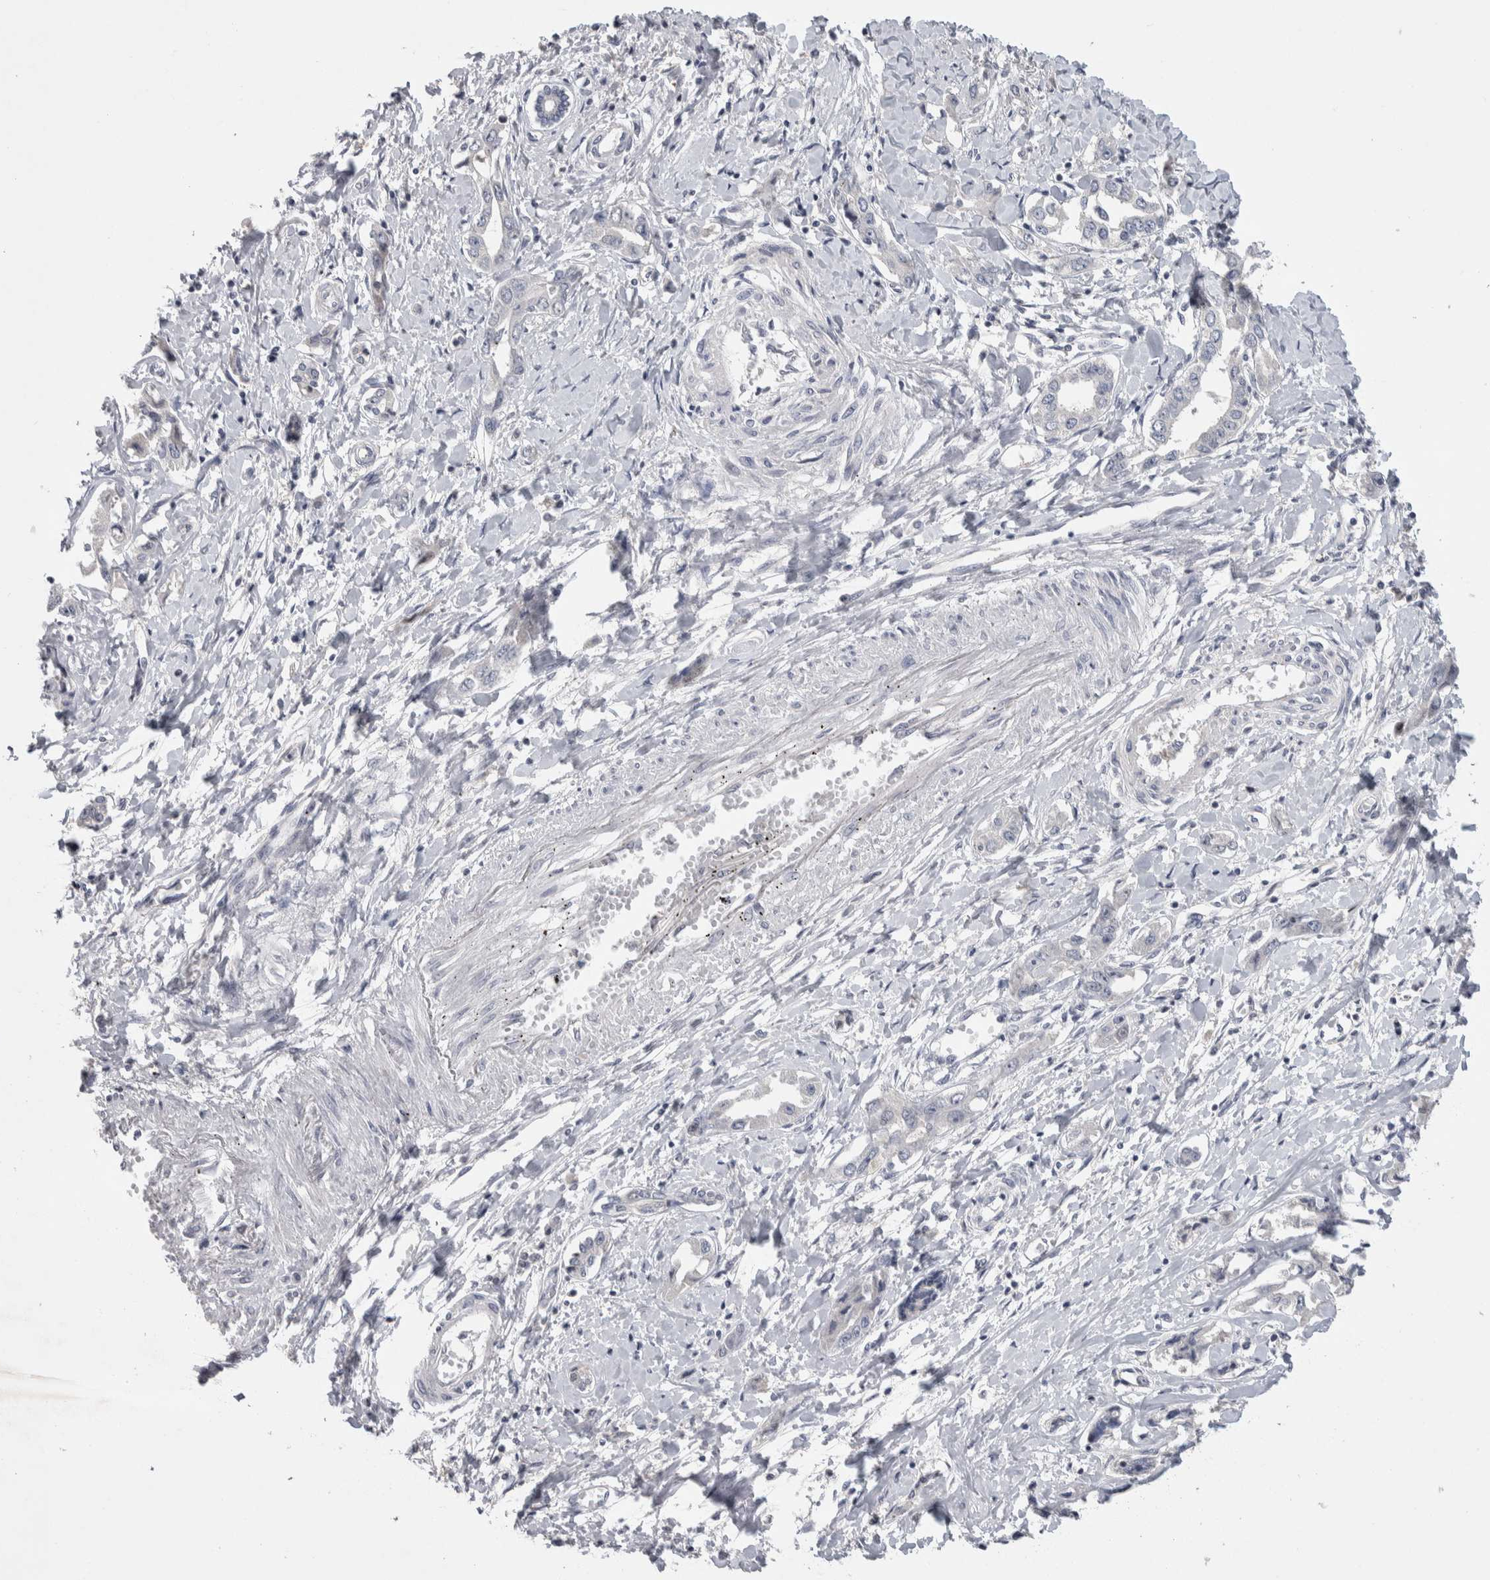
{"staining": {"intensity": "negative", "quantity": "none", "location": "none"}, "tissue": "liver cancer", "cell_type": "Tumor cells", "image_type": "cancer", "snomed": [{"axis": "morphology", "description": "Cholangiocarcinoma"}, {"axis": "topography", "description": "Liver"}], "caption": "Immunohistochemical staining of human liver cancer exhibits no significant positivity in tumor cells.", "gene": "NFKB2", "patient": {"sex": "male", "age": 59}}